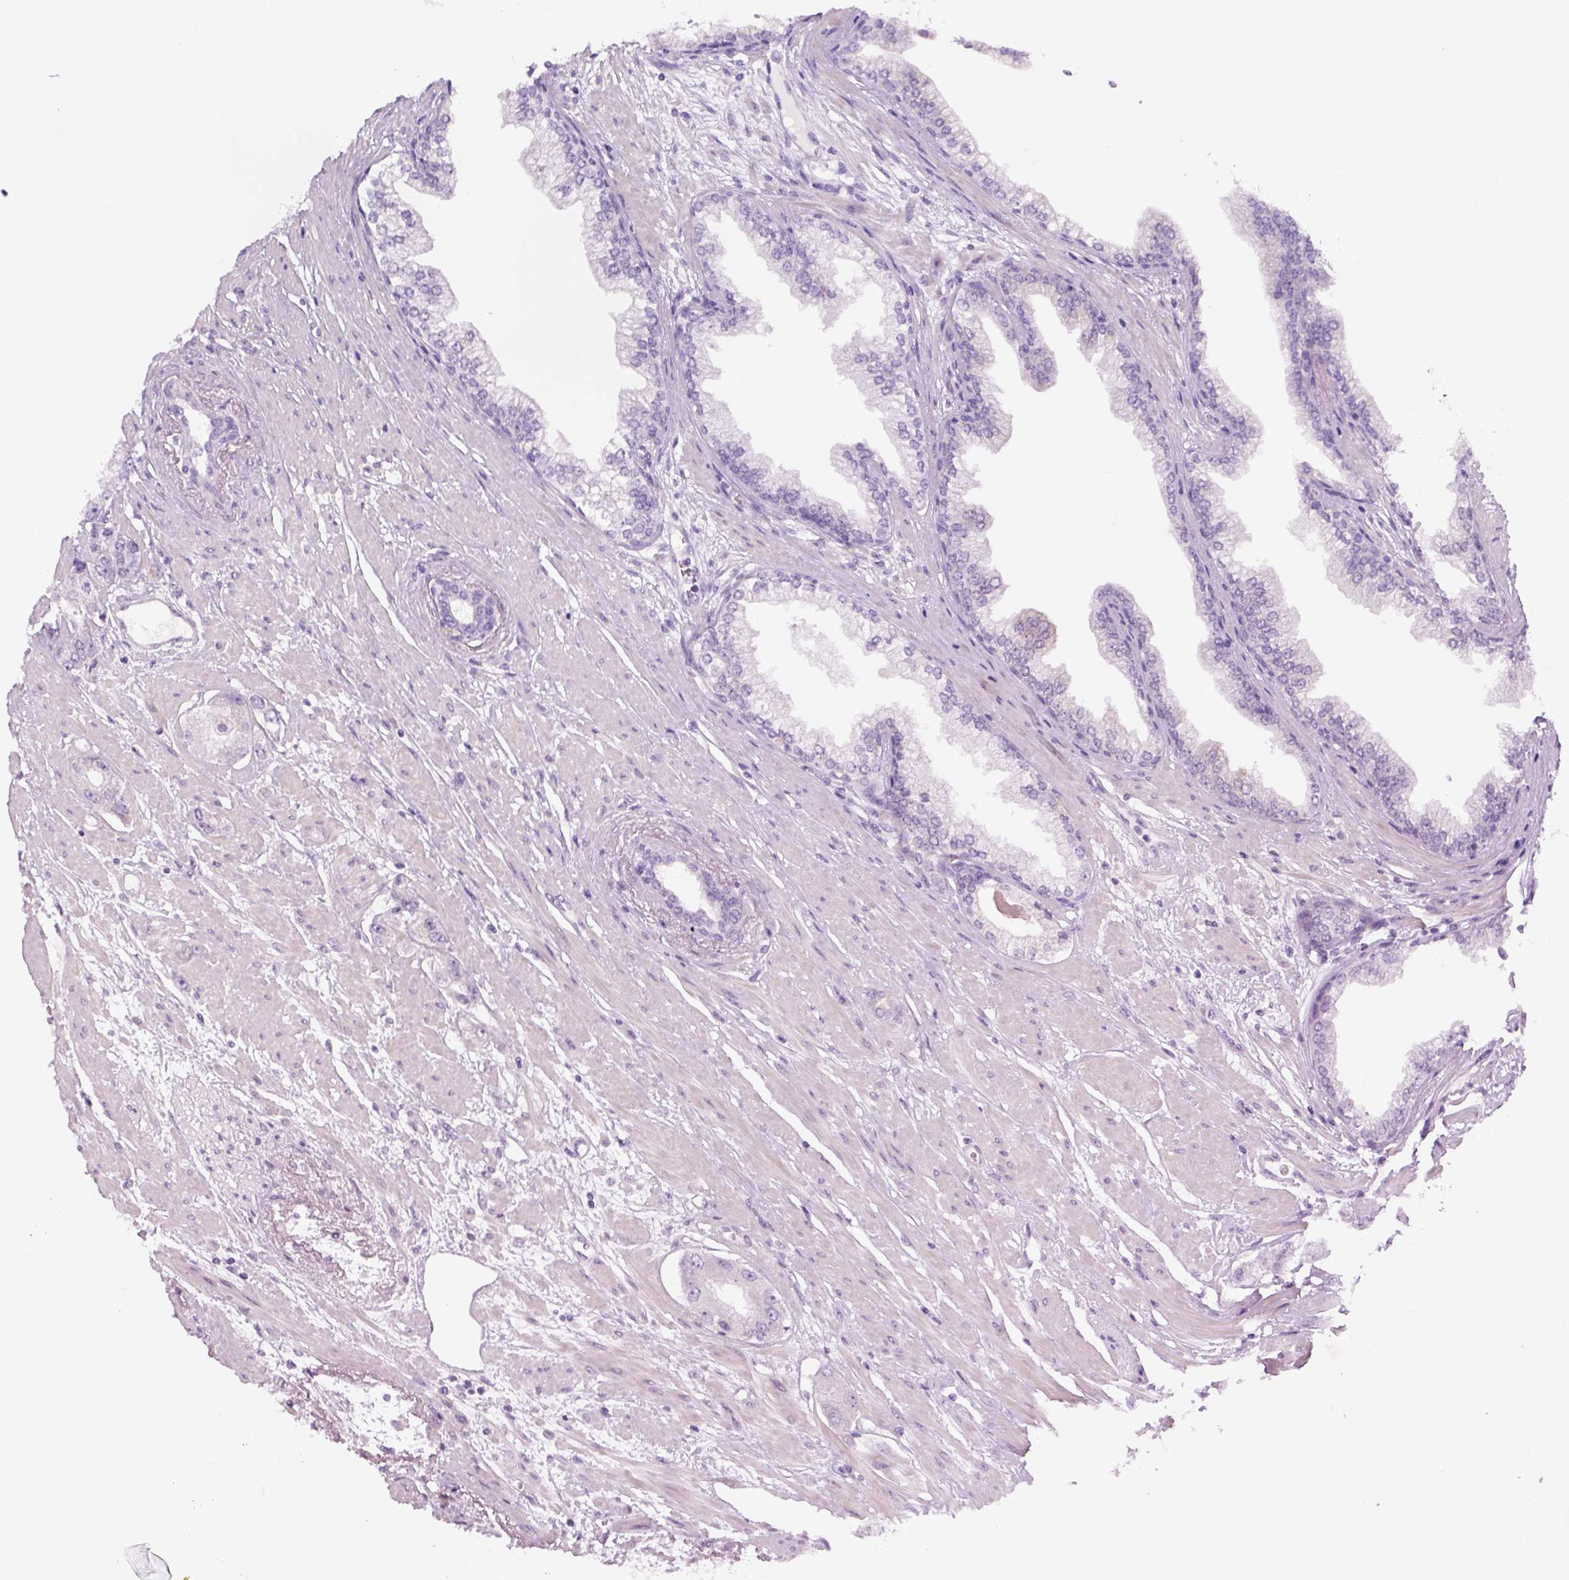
{"staining": {"intensity": "negative", "quantity": "none", "location": "none"}, "tissue": "prostate cancer", "cell_type": "Tumor cells", "image_type": "cancer", "snomed": [{"axis": "morphology", "description": "Adenocarcinoma, Low grade"}, {"axis": "topography", "description": "Prostate"}], "caption": "Adenocarcinoma (low-grade) (prostate) was stained to show a protein in brown. There is no significant expression in tumor cells. (DAB (3,3'-diaminobenzidine) IHC with hematoxylin counter stain).", "gene": "DNAH11", "patient": {"sex": "male", "age": 60}}